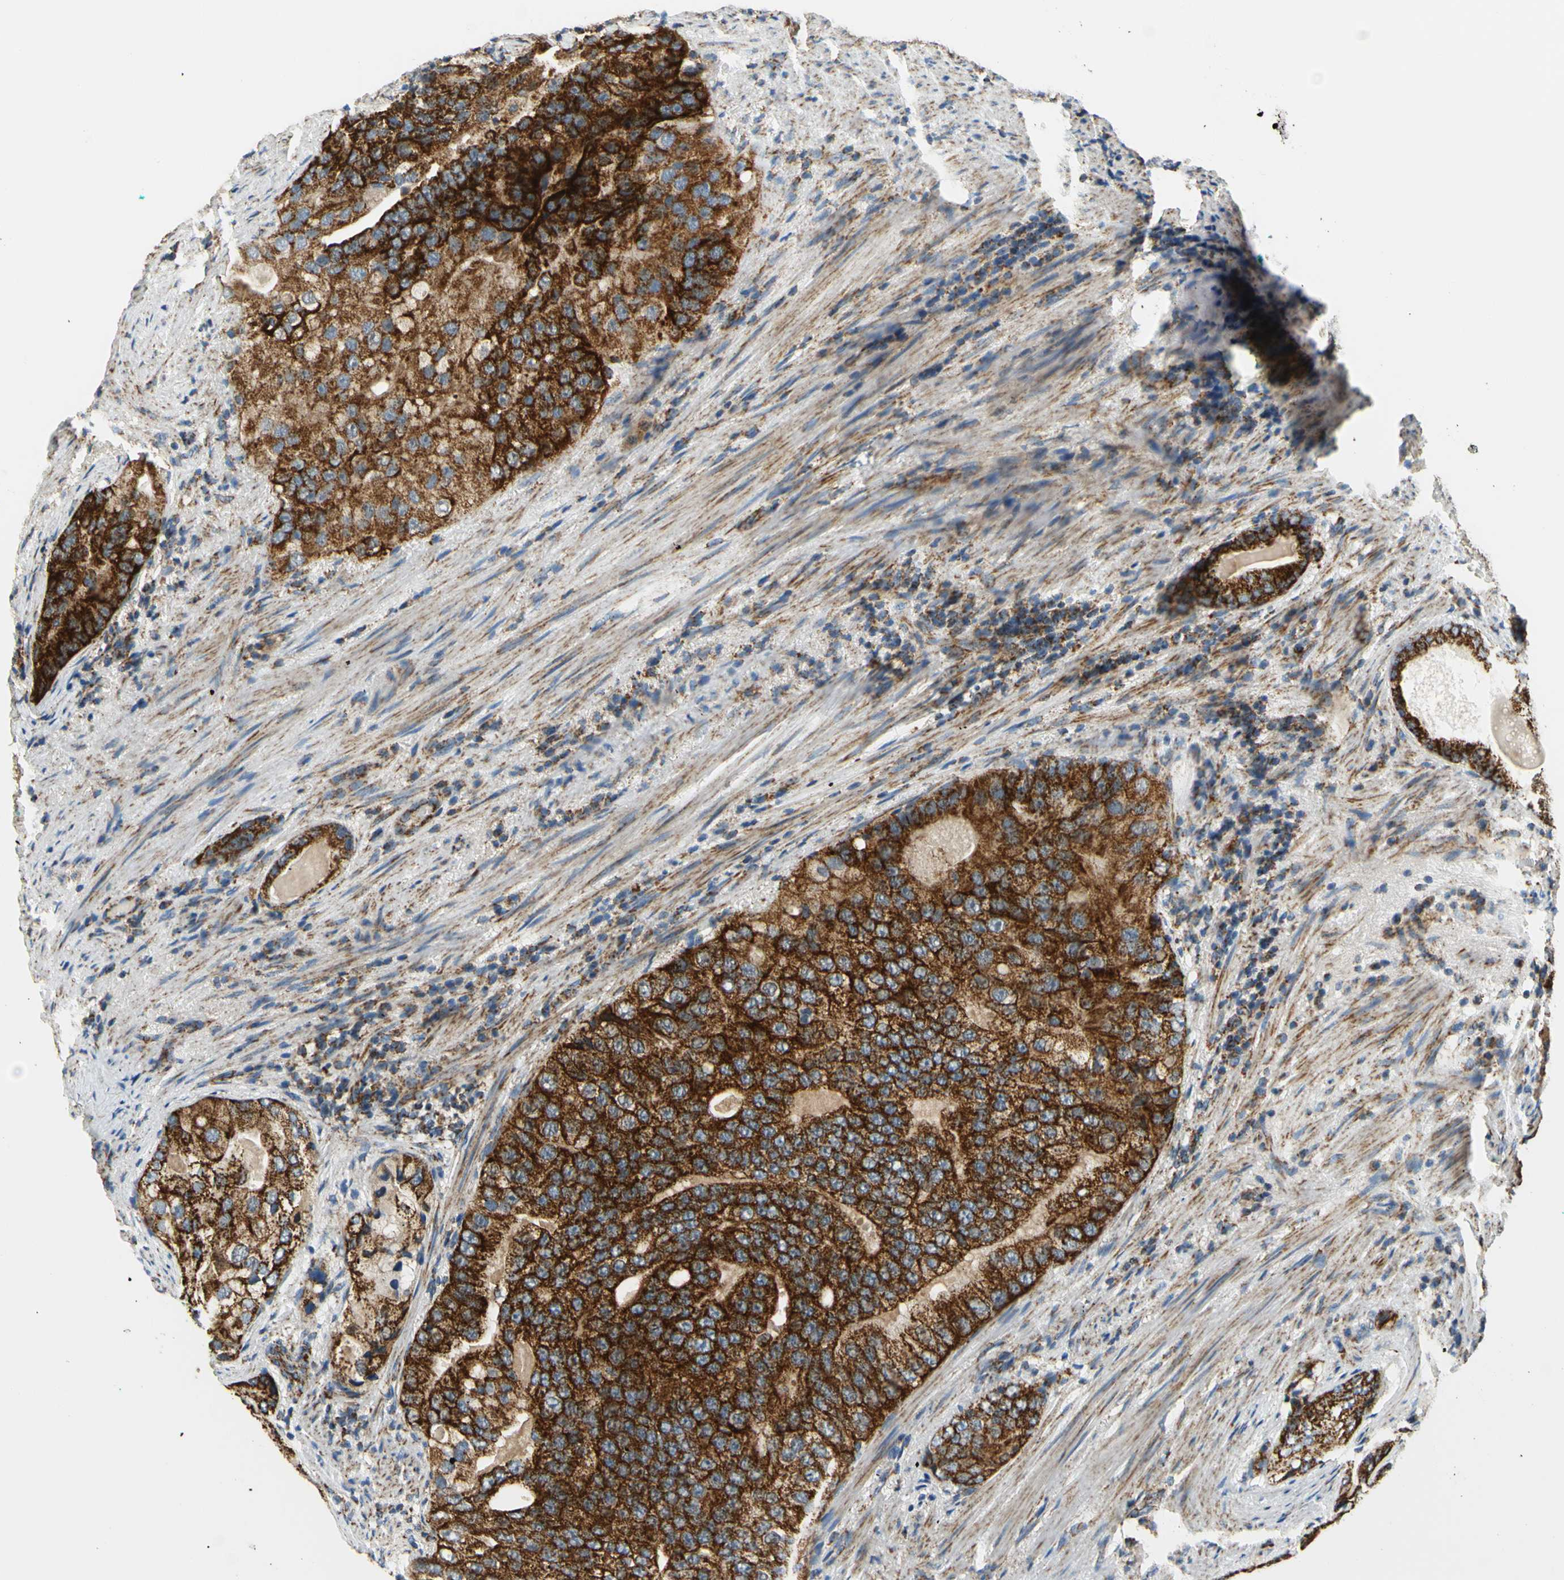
{"staining": {"intensity": "strong", "quantity": ">75%", "location": "cytoplasmic/membranous"}, "tissue": "prostate cancer", "cell_type": "Tumor cells", "image_type": "cancer", "snomed": [{"axis": "morphology", "description": "Adenocarcinoma, High grade"}, {"axis": "topography", "description": "Prostate"}], "caption": "A micrograph showing strong cytoplasmic/membranous staining in approximately >75% of tumor cells in high-grade adenocarcinoma (prostate), as visualized by brown immunohistochemical staining.", "gene": "MAVS", "patient": {"sex": "male", "age": 66}}